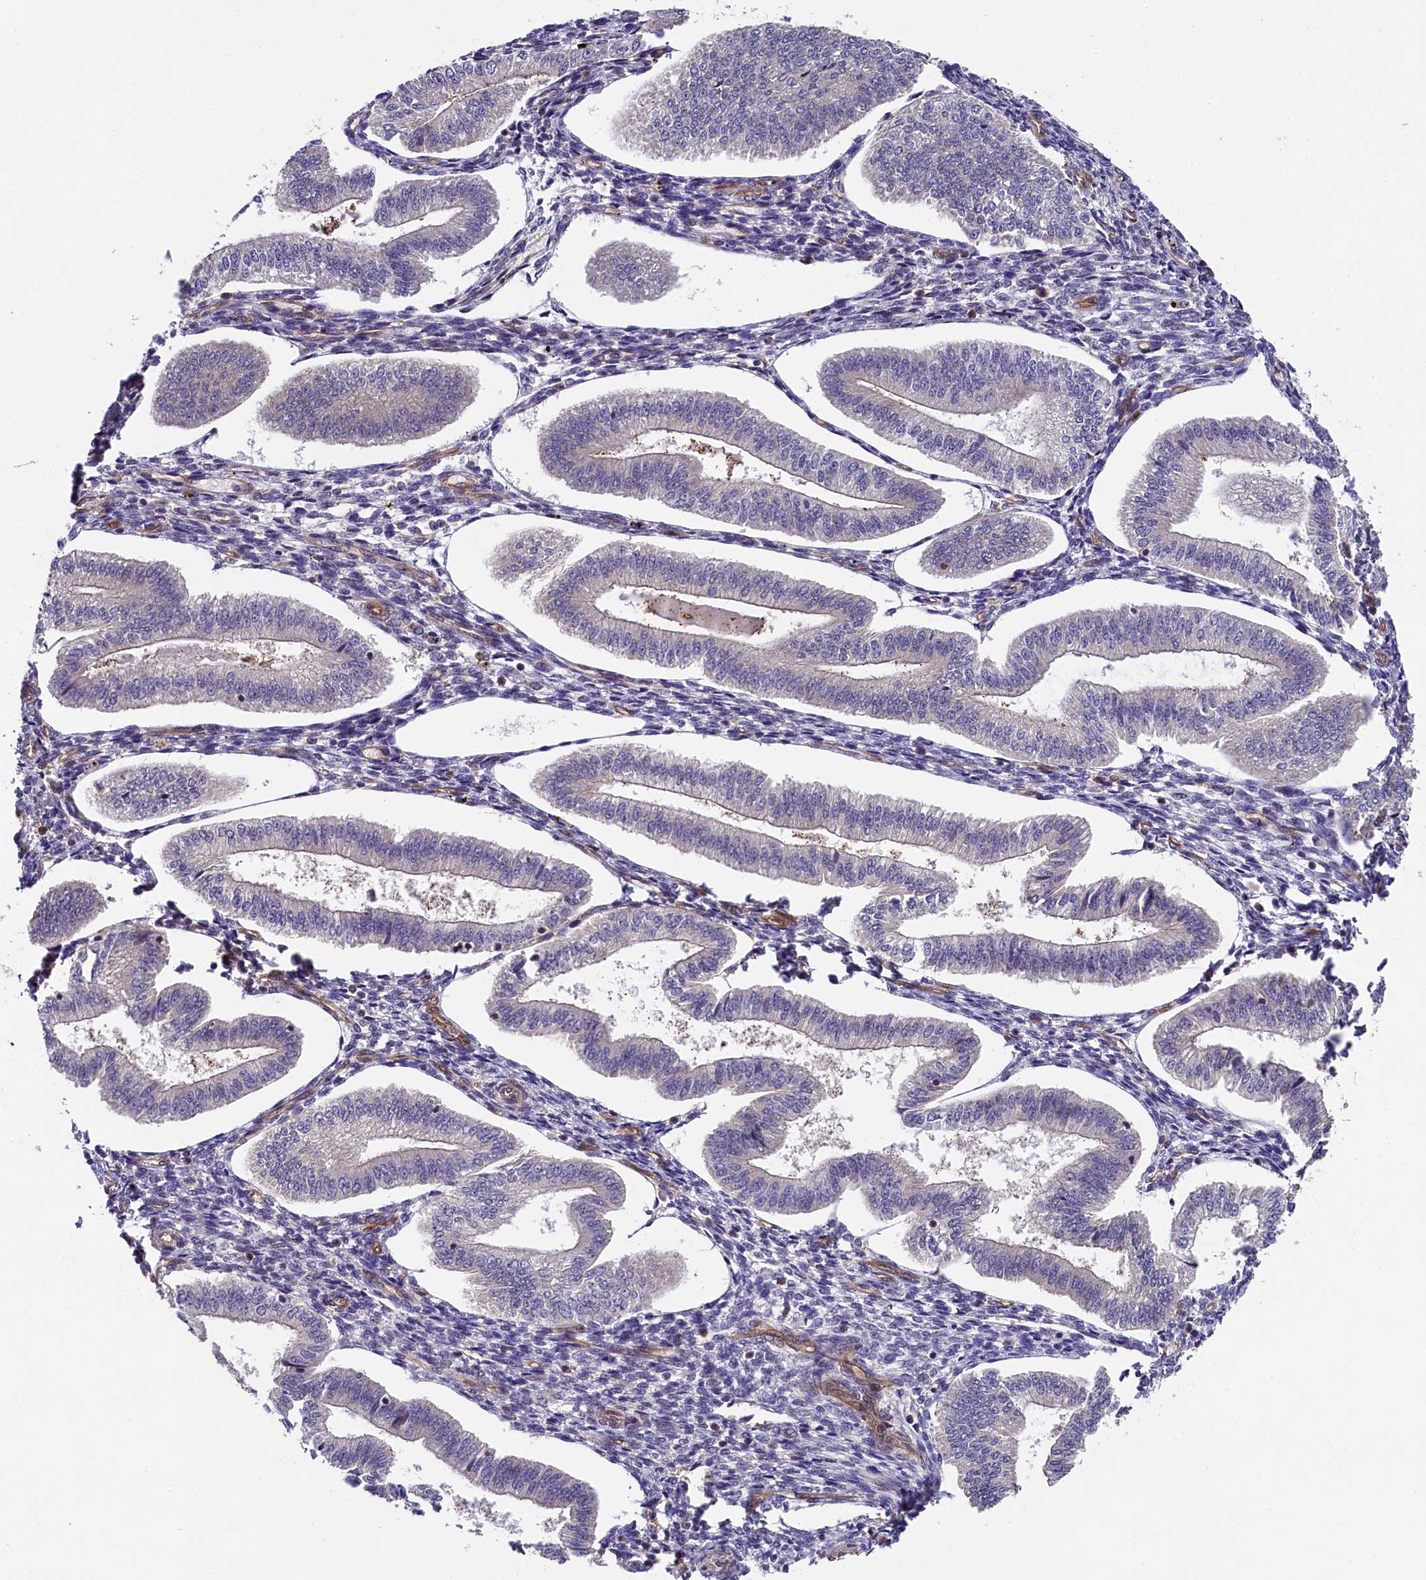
{"staining": {"intensity": "moderate", "quantity": "<25%", "location": "cytoplasmic/membranous"}, "tissue": "endometrium", "cell_type": "Cells in endometrial stroma", "image_type": "normal", "snomed": [{"axis": "morphology", "description": "Normal tissue, NOS"}, {"axis": "topography", "description": "Endometrium"}], "caption": "Immunohistochemistry histopathology image of benign human endometrium stained for a protein (brown), which demonstrates low levels of moderate cytoplasmic/membranous staining in about <25% of cells in endometrial stroma.", "gene": "SNRK", "patient": {"sex": "female", "age": 34}}